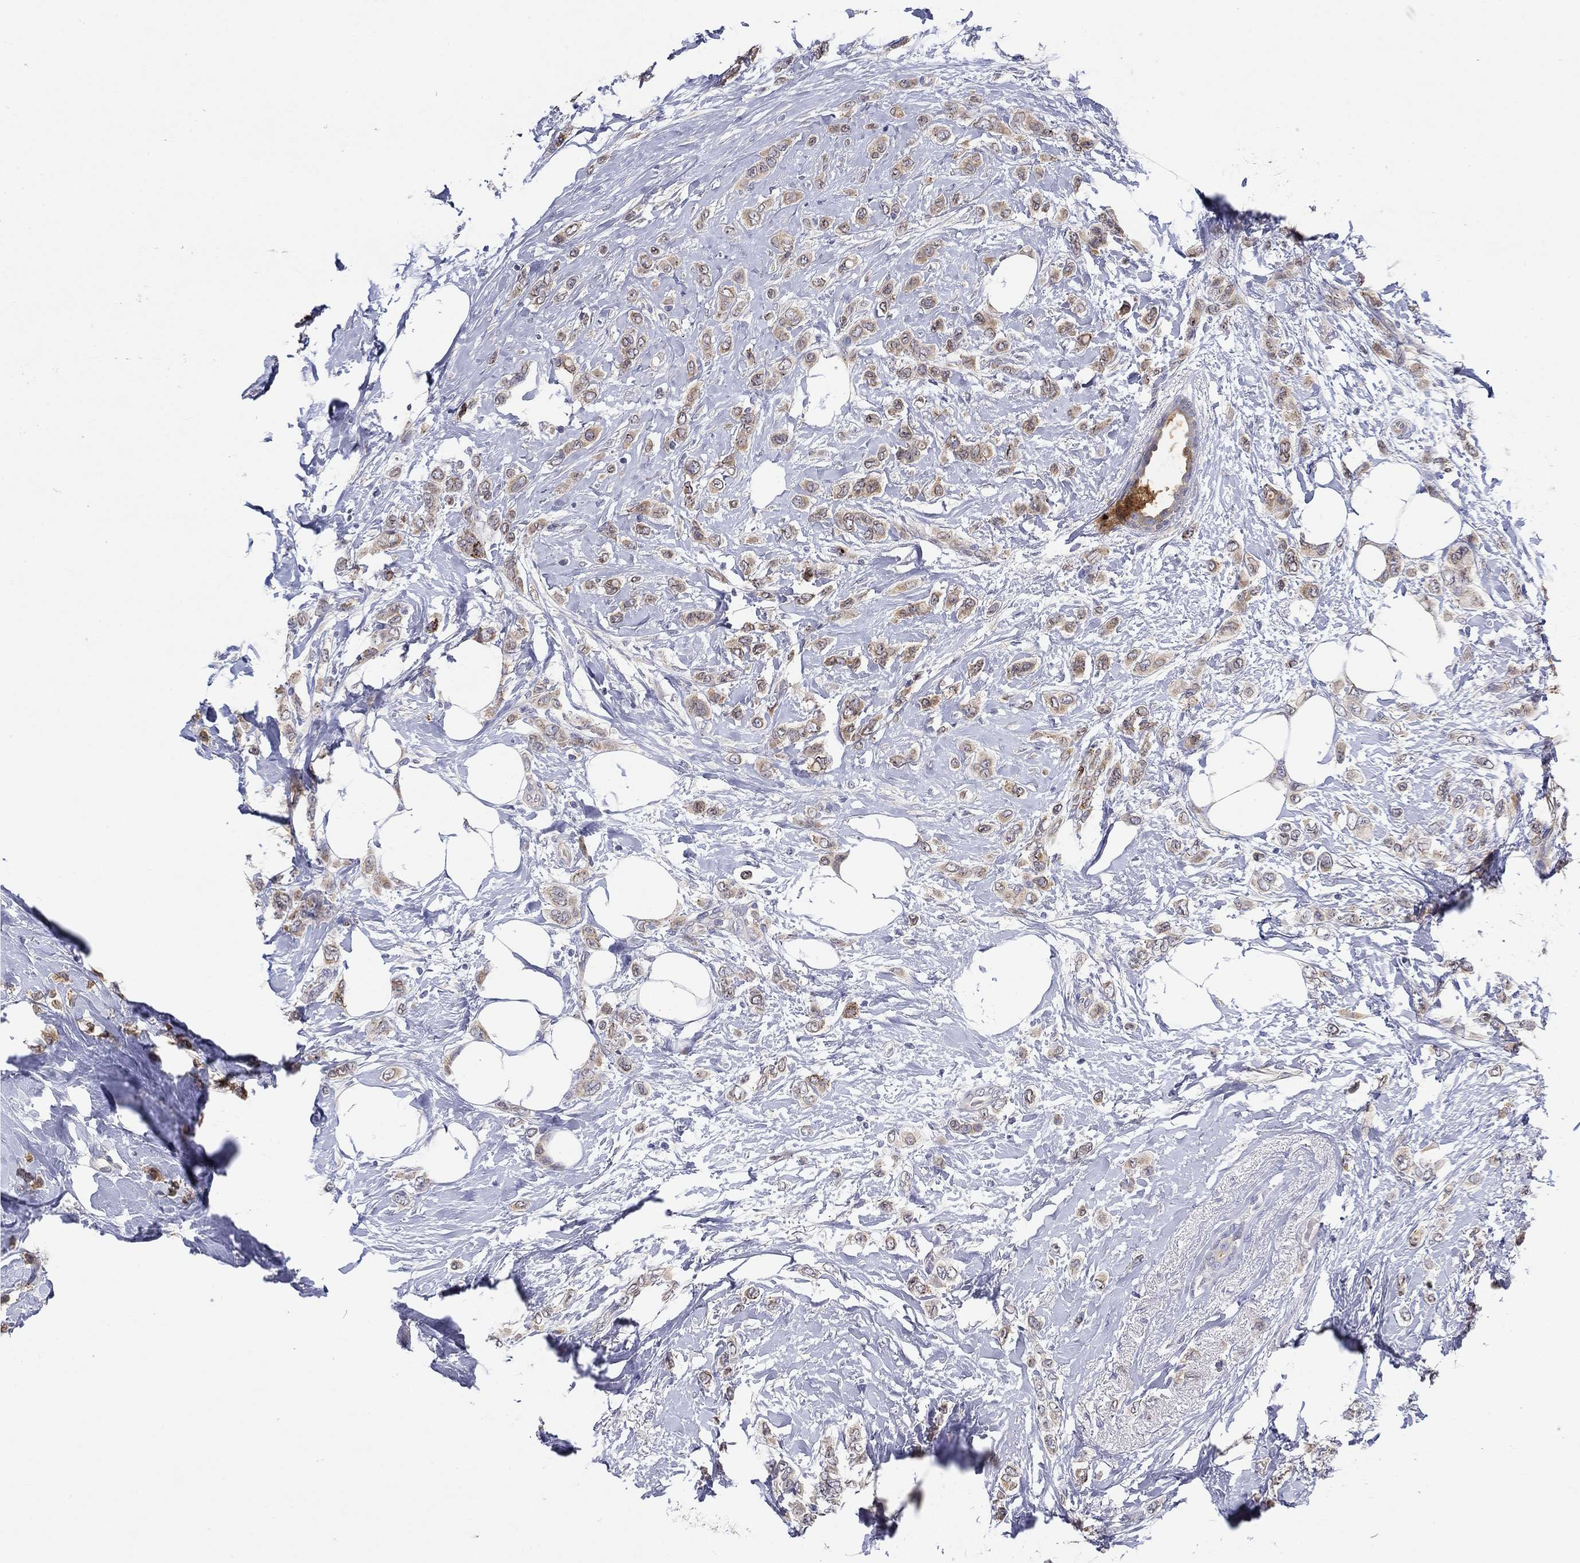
{"staining": {"intensity": "strong", "quantity": ">75%", "location": "cytoplasmic/membranous"}, "tissue": "breast cancer", "cell_type": "Tumor cells", "image_type": "cancer", "snomed": [{"axis": "morphology", "description": "Lobular carcinoma"}, {"axis": "topography", "description": "Breast"}], "caption": "The image reveals staining of lobular carcinoma (breast), revealing strong cytoplasmic/membranous protein positivity (brown color) within tumor cells.", "gene": "ERMP1", "patient": {"sex": "female", "age": 66}}